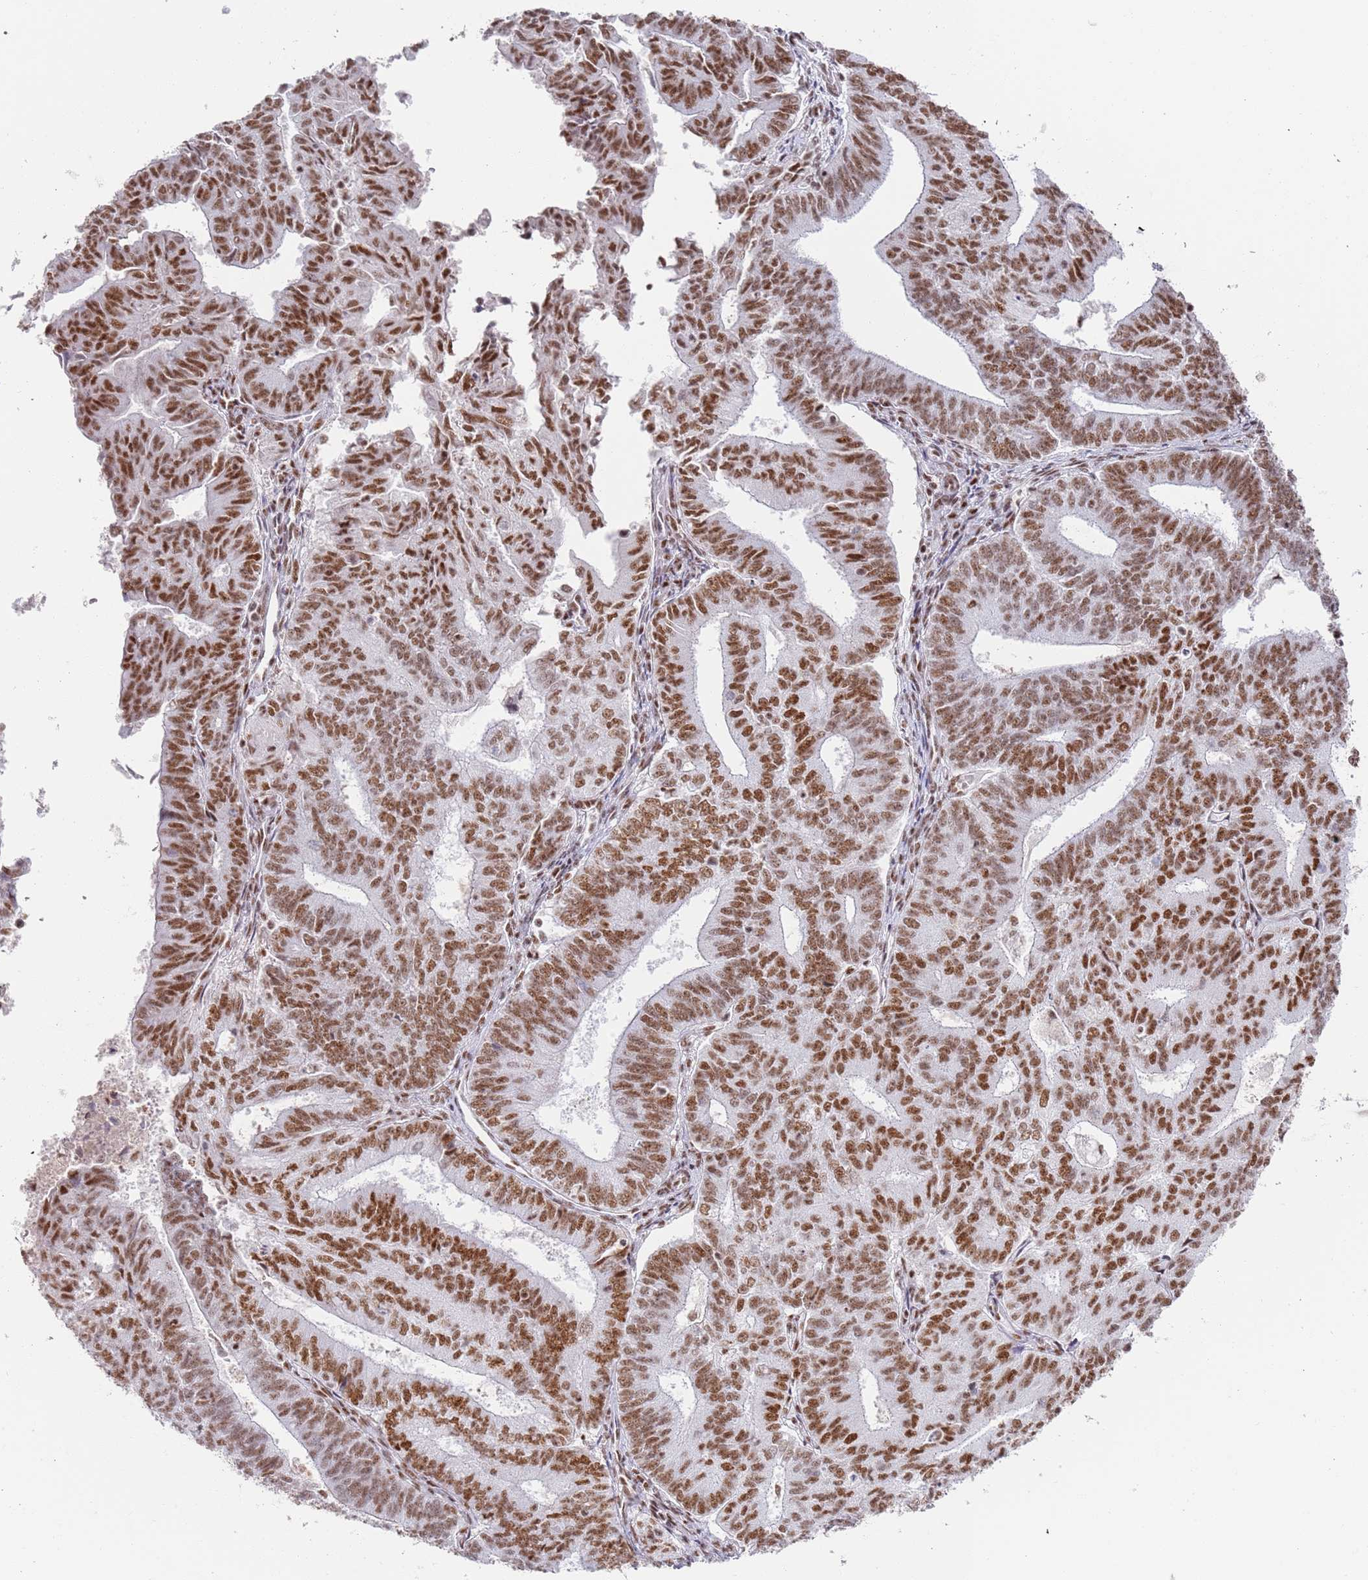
{"staining": {"intensity": "strong", "quantity": ">75%", "location": "nuclear"}, "tissue": "endometrial cancer", "cell_type": "Tumor cells", "image_type": "cancer", "snomed": [{"axis": "morphology", "description": "Adenocarcinoma, NOS"}, {"axis": "topography", "description": "Endometrium"}], "caption": "Human endometrial cancer (adenocarcinoma) stained with a brown dye shows strong nuclear positive staining in about >75% of tumor cells.", "gene": "AKAP8L", "patient": {"sex": "female", "age": 70}}